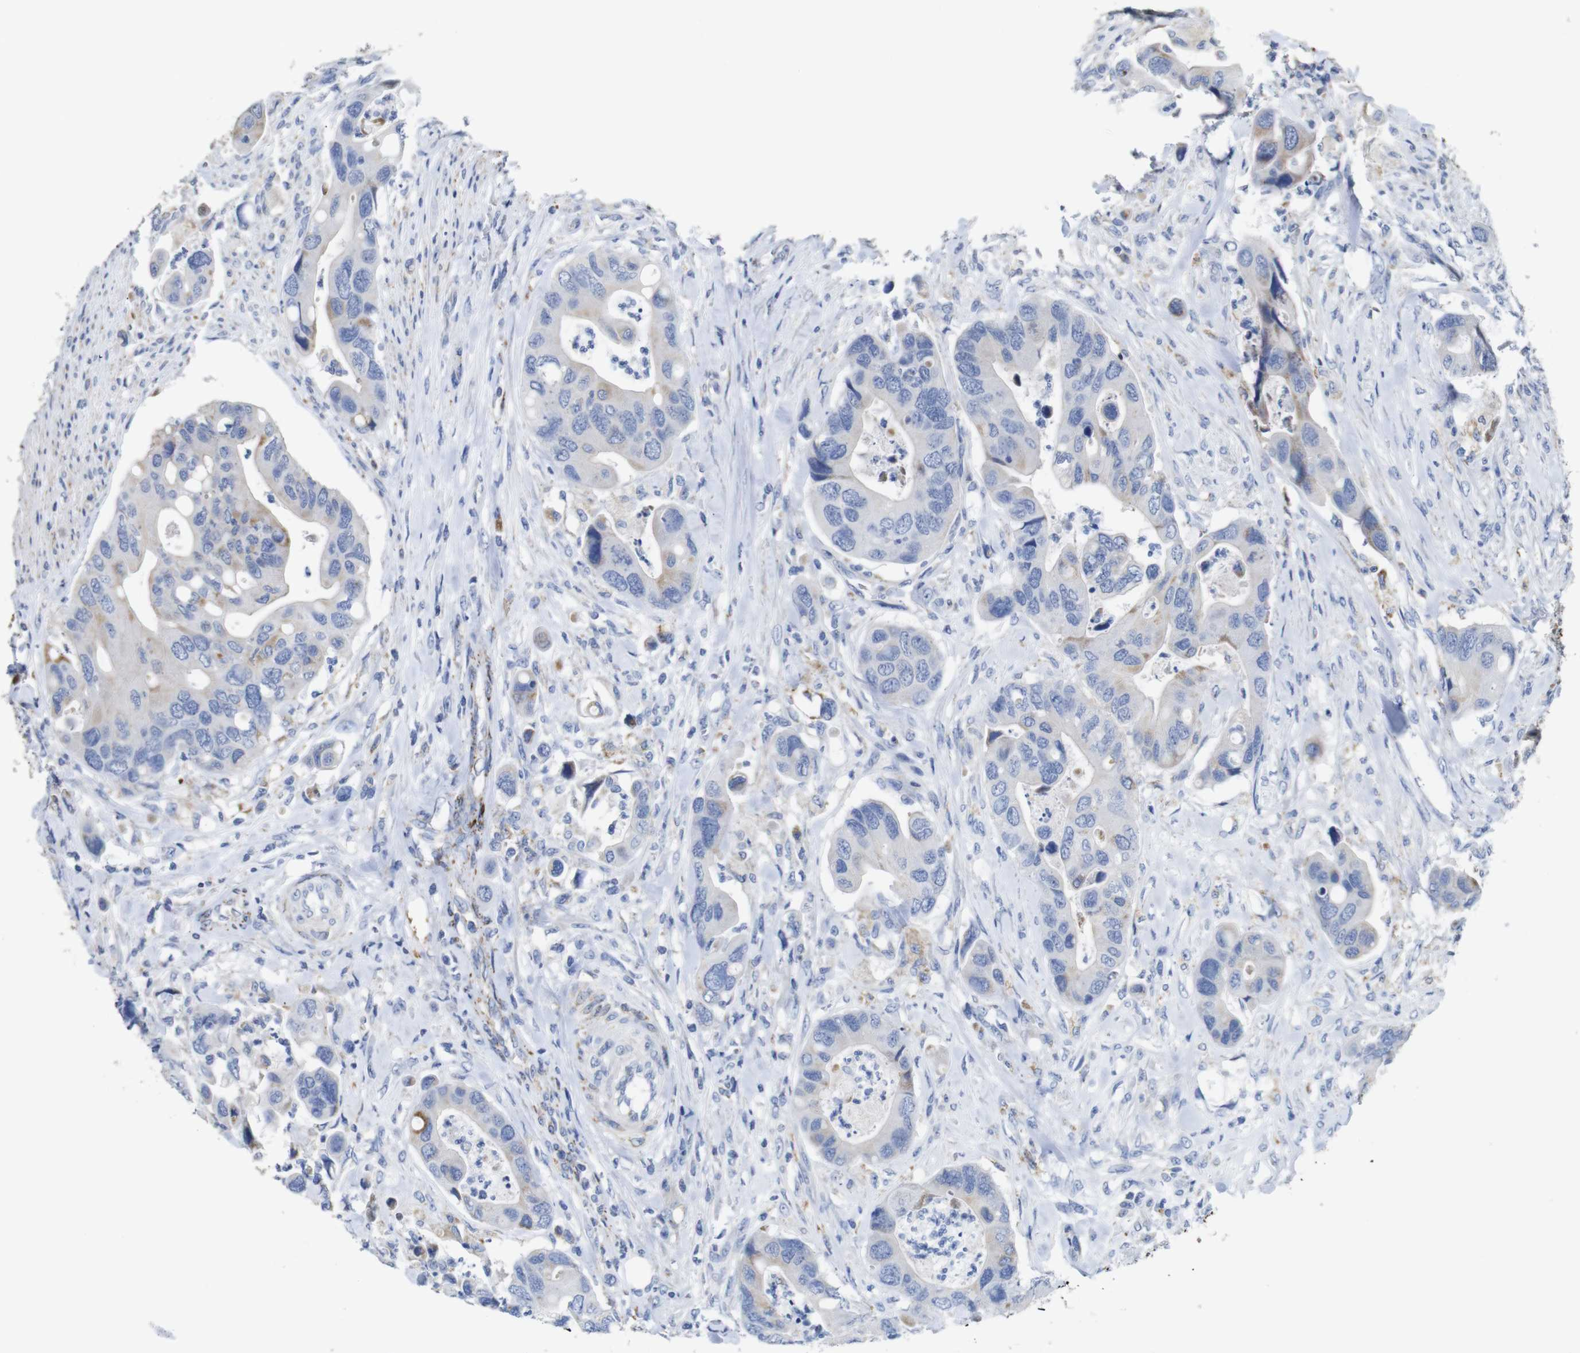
{"staining": {"intensity": "moderate", "quantity": "<25%", "location": "cytoplasmic/membranous"}, "tissue": "colorectal cancer", "cell_type": "Tumor cells", "image_type": "cancer", "snomed": [{"axis": "morphology", "description": "Adenocarcinoma, NOS"}, {"axis": "topography", "description": "Rectum"}], "caption": "This image shows immunohistochemistry (IHC) staining of adenocarcinoma (colorectal), with low moderate cytoplasmic/membranous staining in approximately <25% of tumor cells.", "gene": "MAOA", "patient": {"sex": "female", "age": 57}}